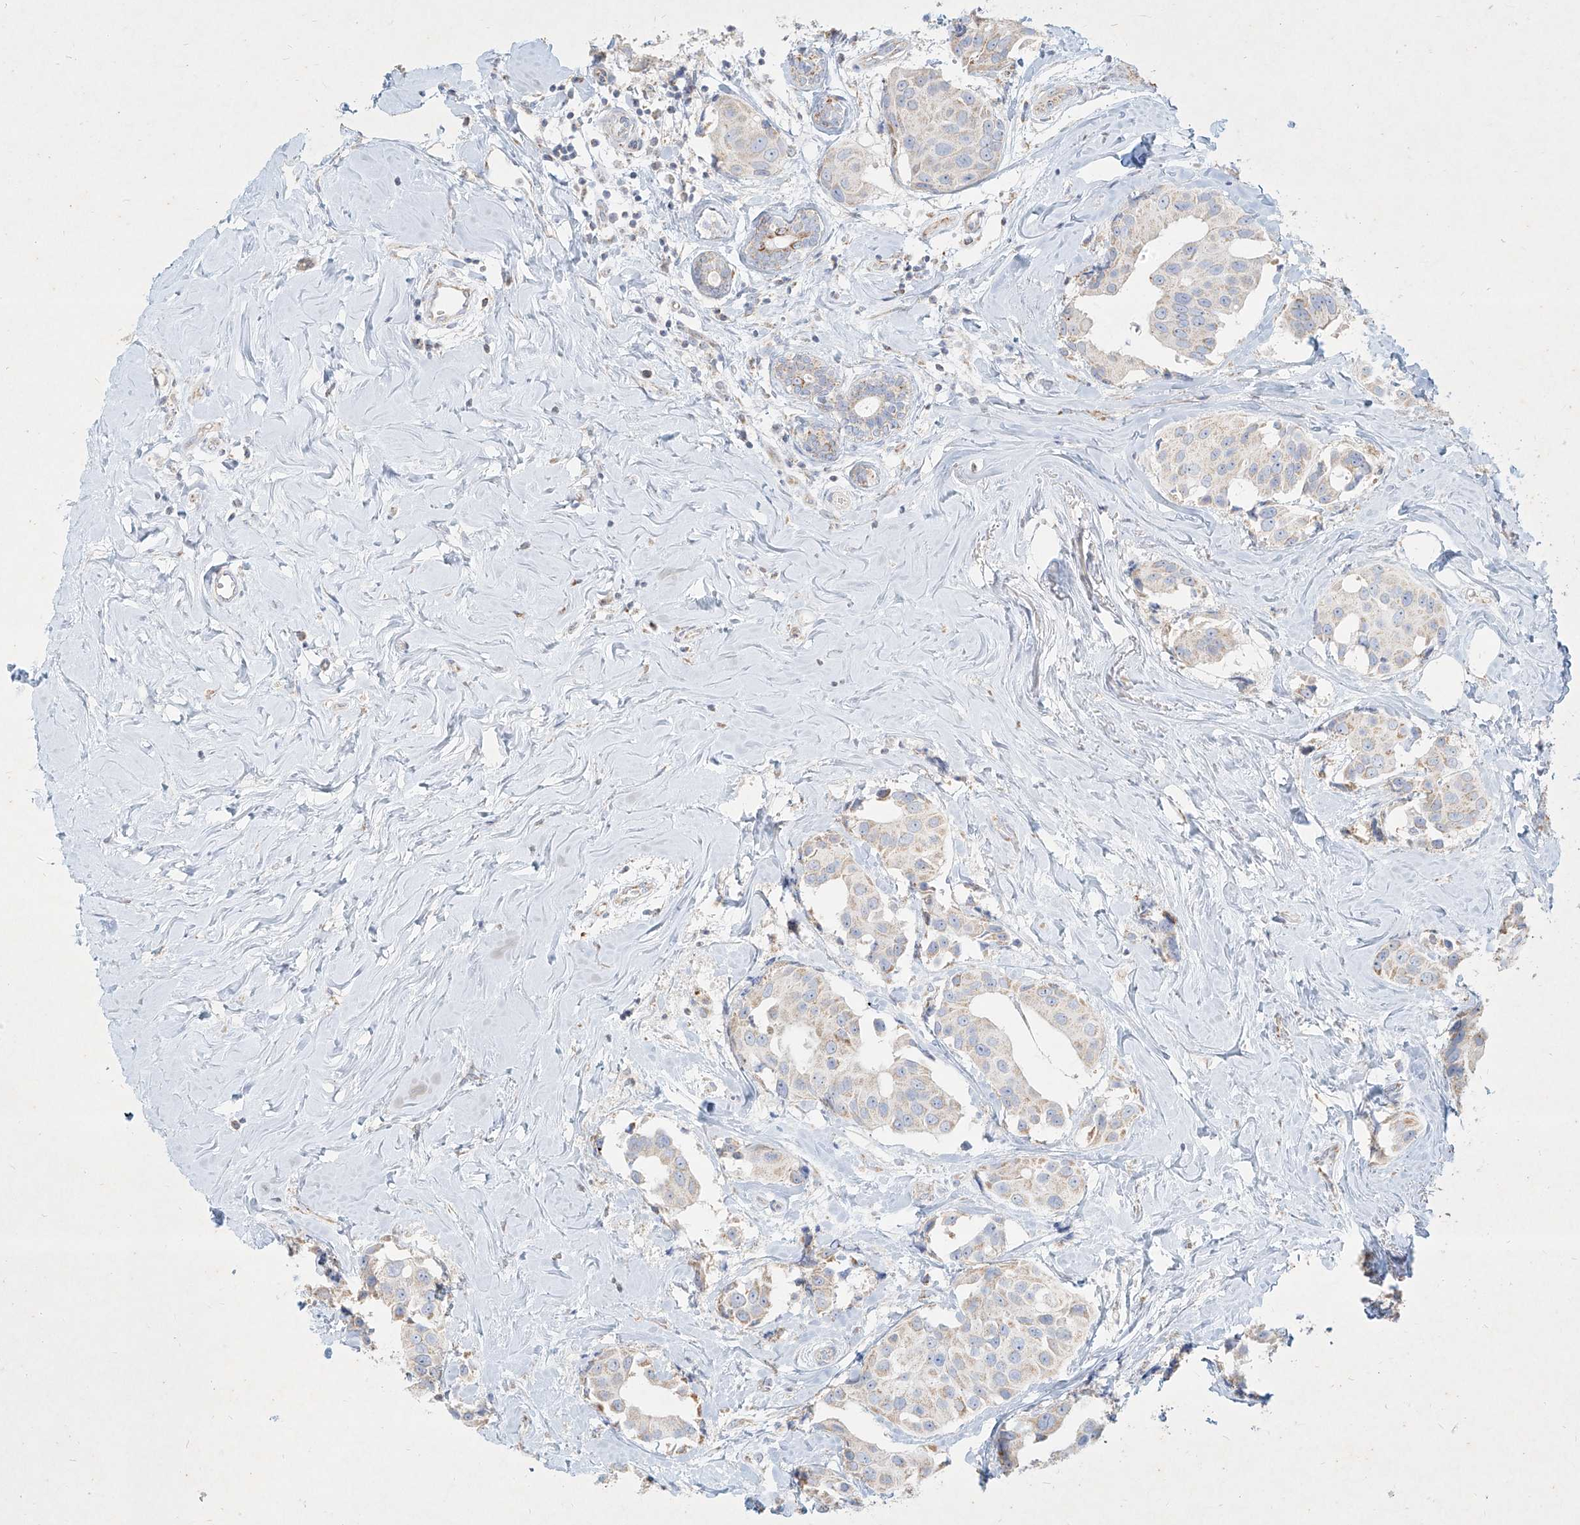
{"staining": {"intensity": "weak", "quantity": "<25%", "location": "cytoplasmic/membranous"}, "tissue": "breast cancer", "cell_type": "Tumor cells", "image_type": "cancer", "snomed": [{"axis": "morphology", "description": "Normal tissue, NOS"}, {"axis": "morphology", "description": "Duct carcinoma"}, {"axis": "topography", "description": "Breast"}], "caption": "This is an immunohistochemistry (IHC) histopathology image of human breast cancer. There is no positivity in tumor cells.", "gene": "MTX2", "patient": {"sex": "female", "age": 39}}